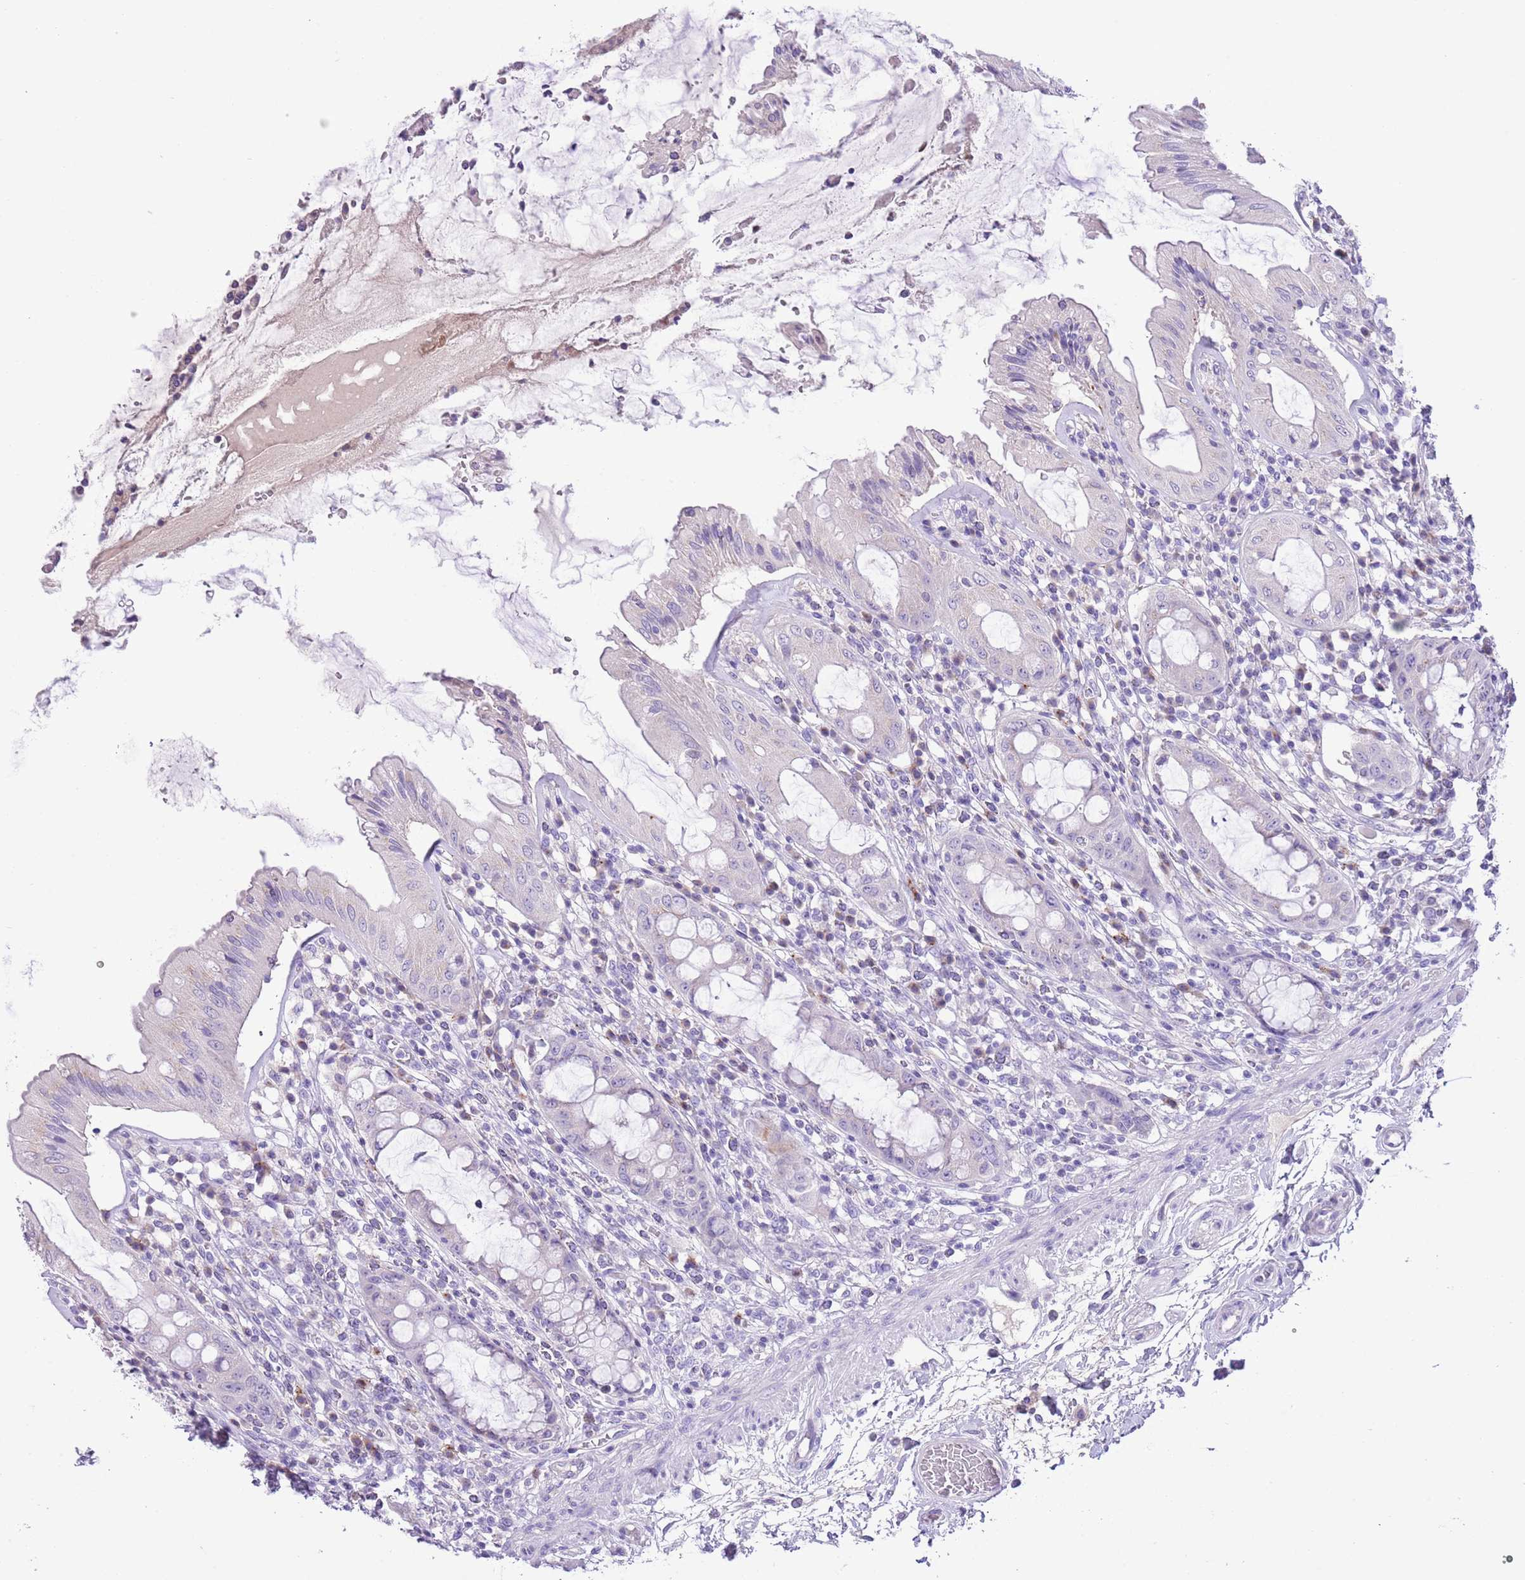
{"staining": {"intensity": "moderate", "quantity": "25%-75%", "location": "cytoplasmic/membranous"}, "tissue": "rectum", "cell_type": "Glandular cells", "image_type": "normal", "snomed": [{"axis": "morphology", "description": "Normal tissue, NOS"}, {"axis": "topography", "description": "Rectum"}], "caption": "This image displays IHC staining of normal human rectum, with medium moderate cytoplasmic/membranous expression in about 25%-75% of glandular cells.", "gene": "CLEC2A", "patient": {"sex": "female", "age": 57}}